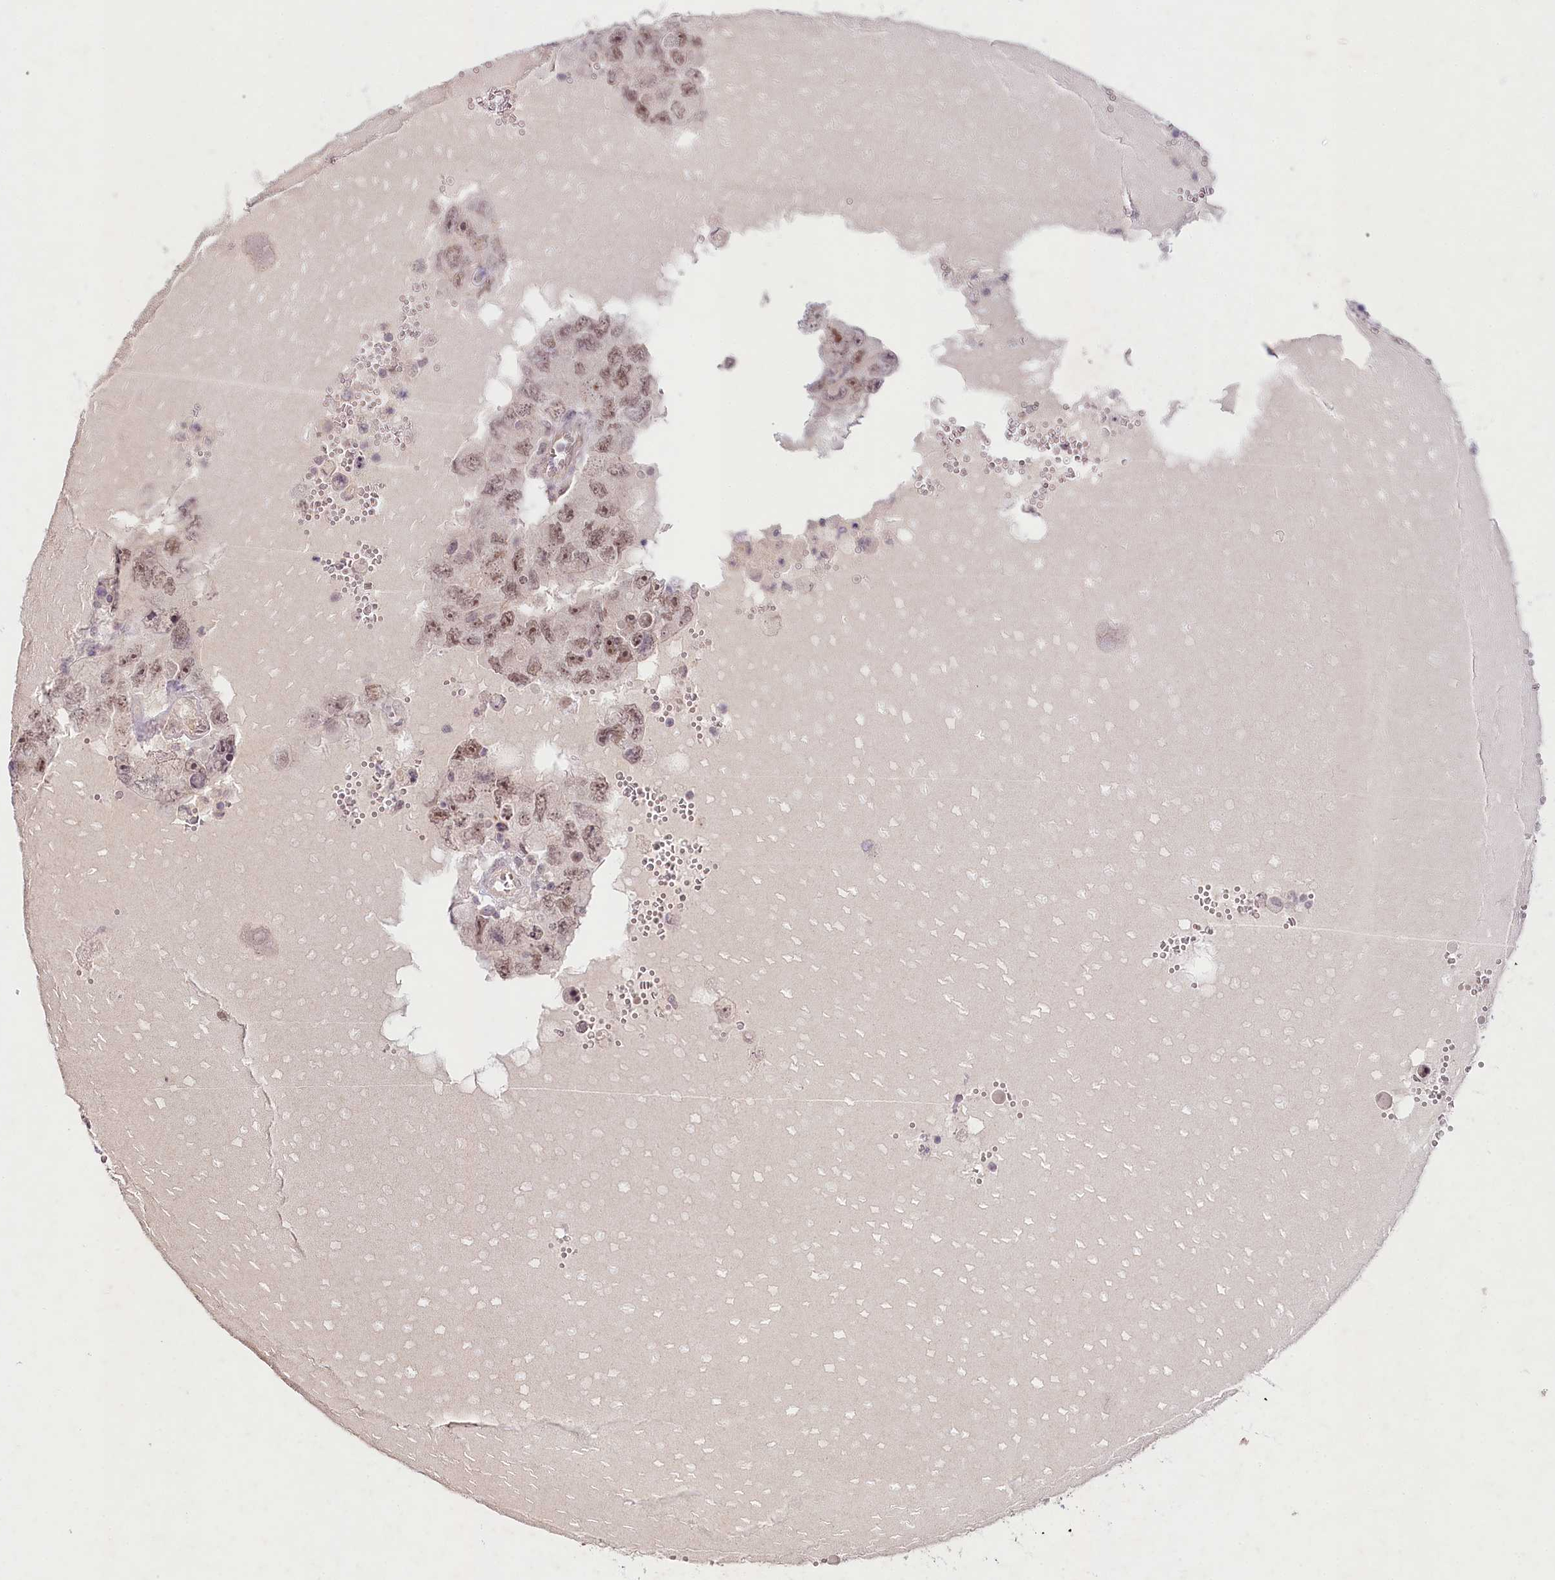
{"staining": {"intensity": "moderate", "quantity": ">75%", "location": "nuclear"}, "tissue": "testis cancer", "cell_type": "Tumor cells", "image_type": "cancer", "snomed": [{"axis": "morphology", "description": "Carcinoma, Embryonal, NOS"}, {"axis": "topography", "description": "Testis"}], "caption": "Testis cancer stained with a protein marker shows moderate staining in tumor cells.", "gene": "AMTN", "patient": {"sex": "male", "age": 26}}